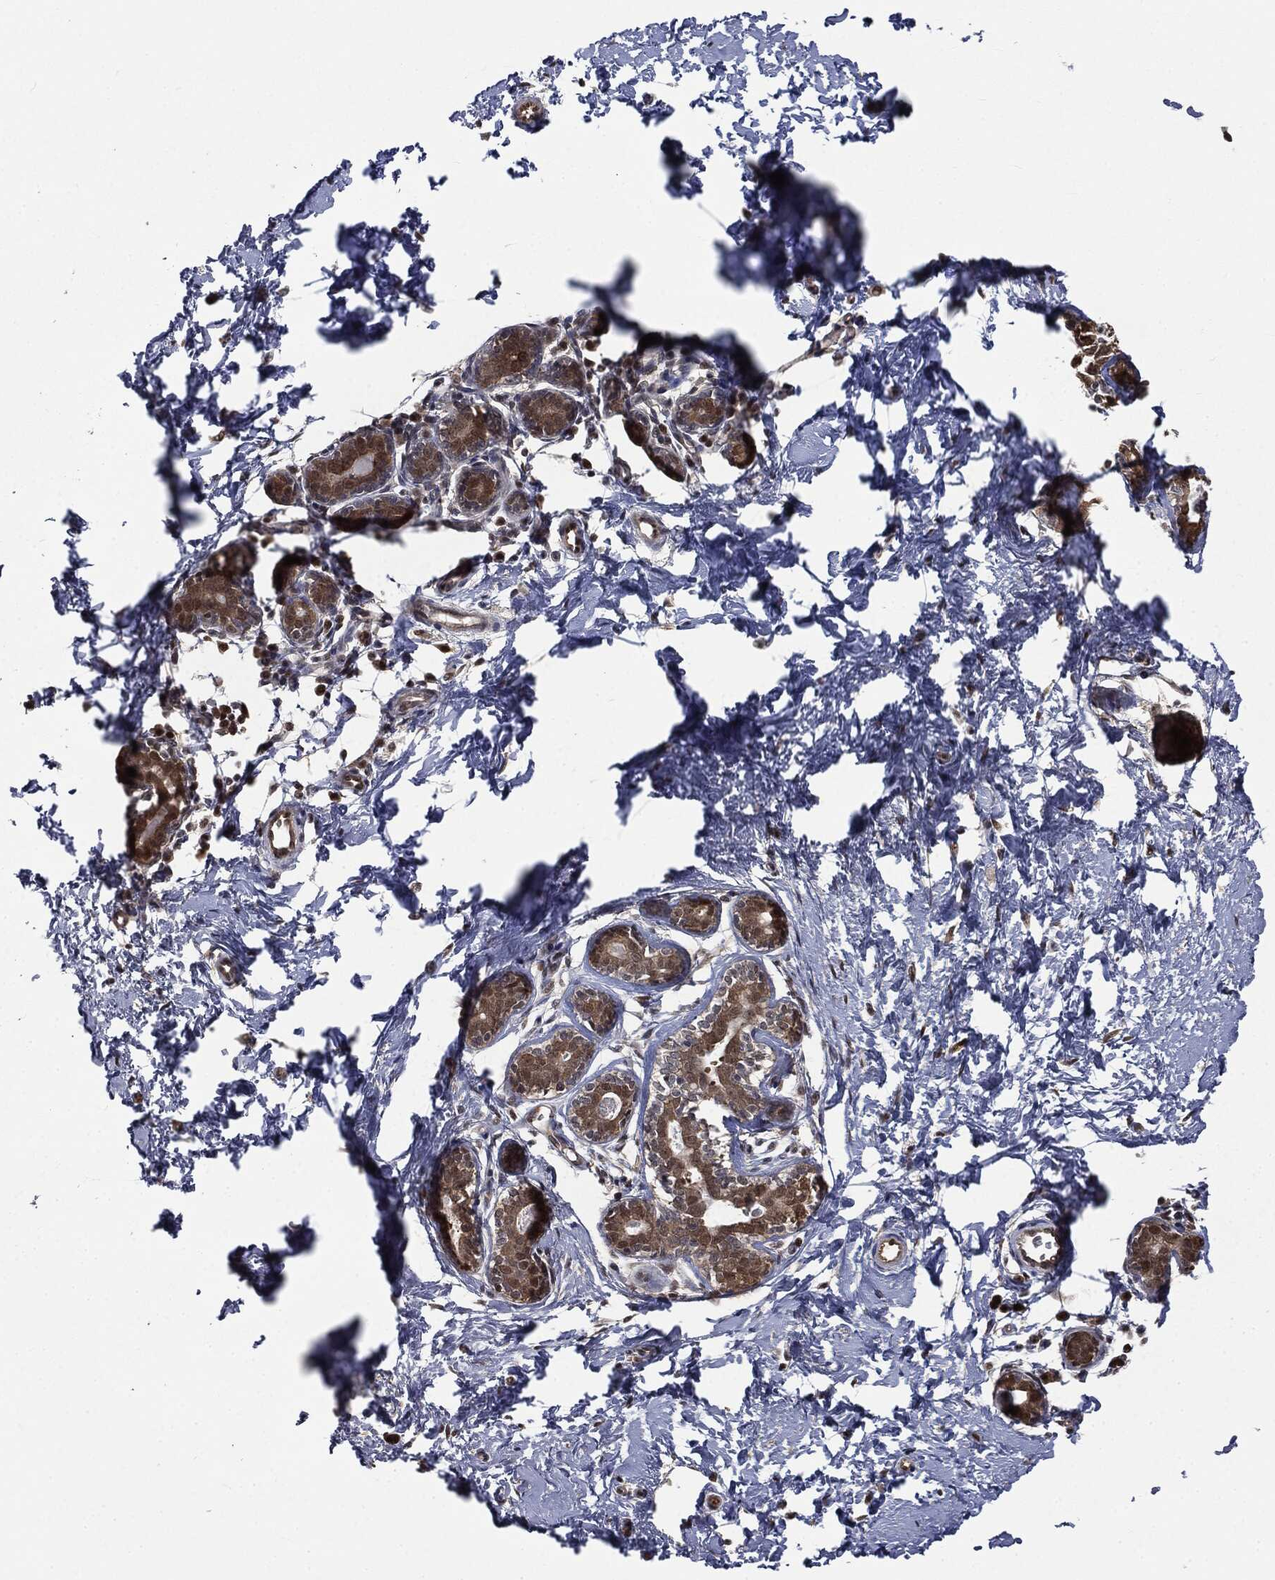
{"staining": {"intensity": "moderate", "quantity": ">75%", "location": "cytoplasmic/membranous,nuclear"}, "tissue": "breast", "cell_type": "Glandular cells", "image_type": "normal", "snomed": [{"axis": "morphology", "description": "Normal tissue, NOS"}, {"axis": "topography", "description": "Breast"}], "caption": "DAB immunohistochemical staining of normal breast shows moderate cytoplasmic/membranous,nuclear protein expression in approximately >75% of glandular cells.", "gene": "SHLD2", "patient": {"sex": "female", "age": 37}}